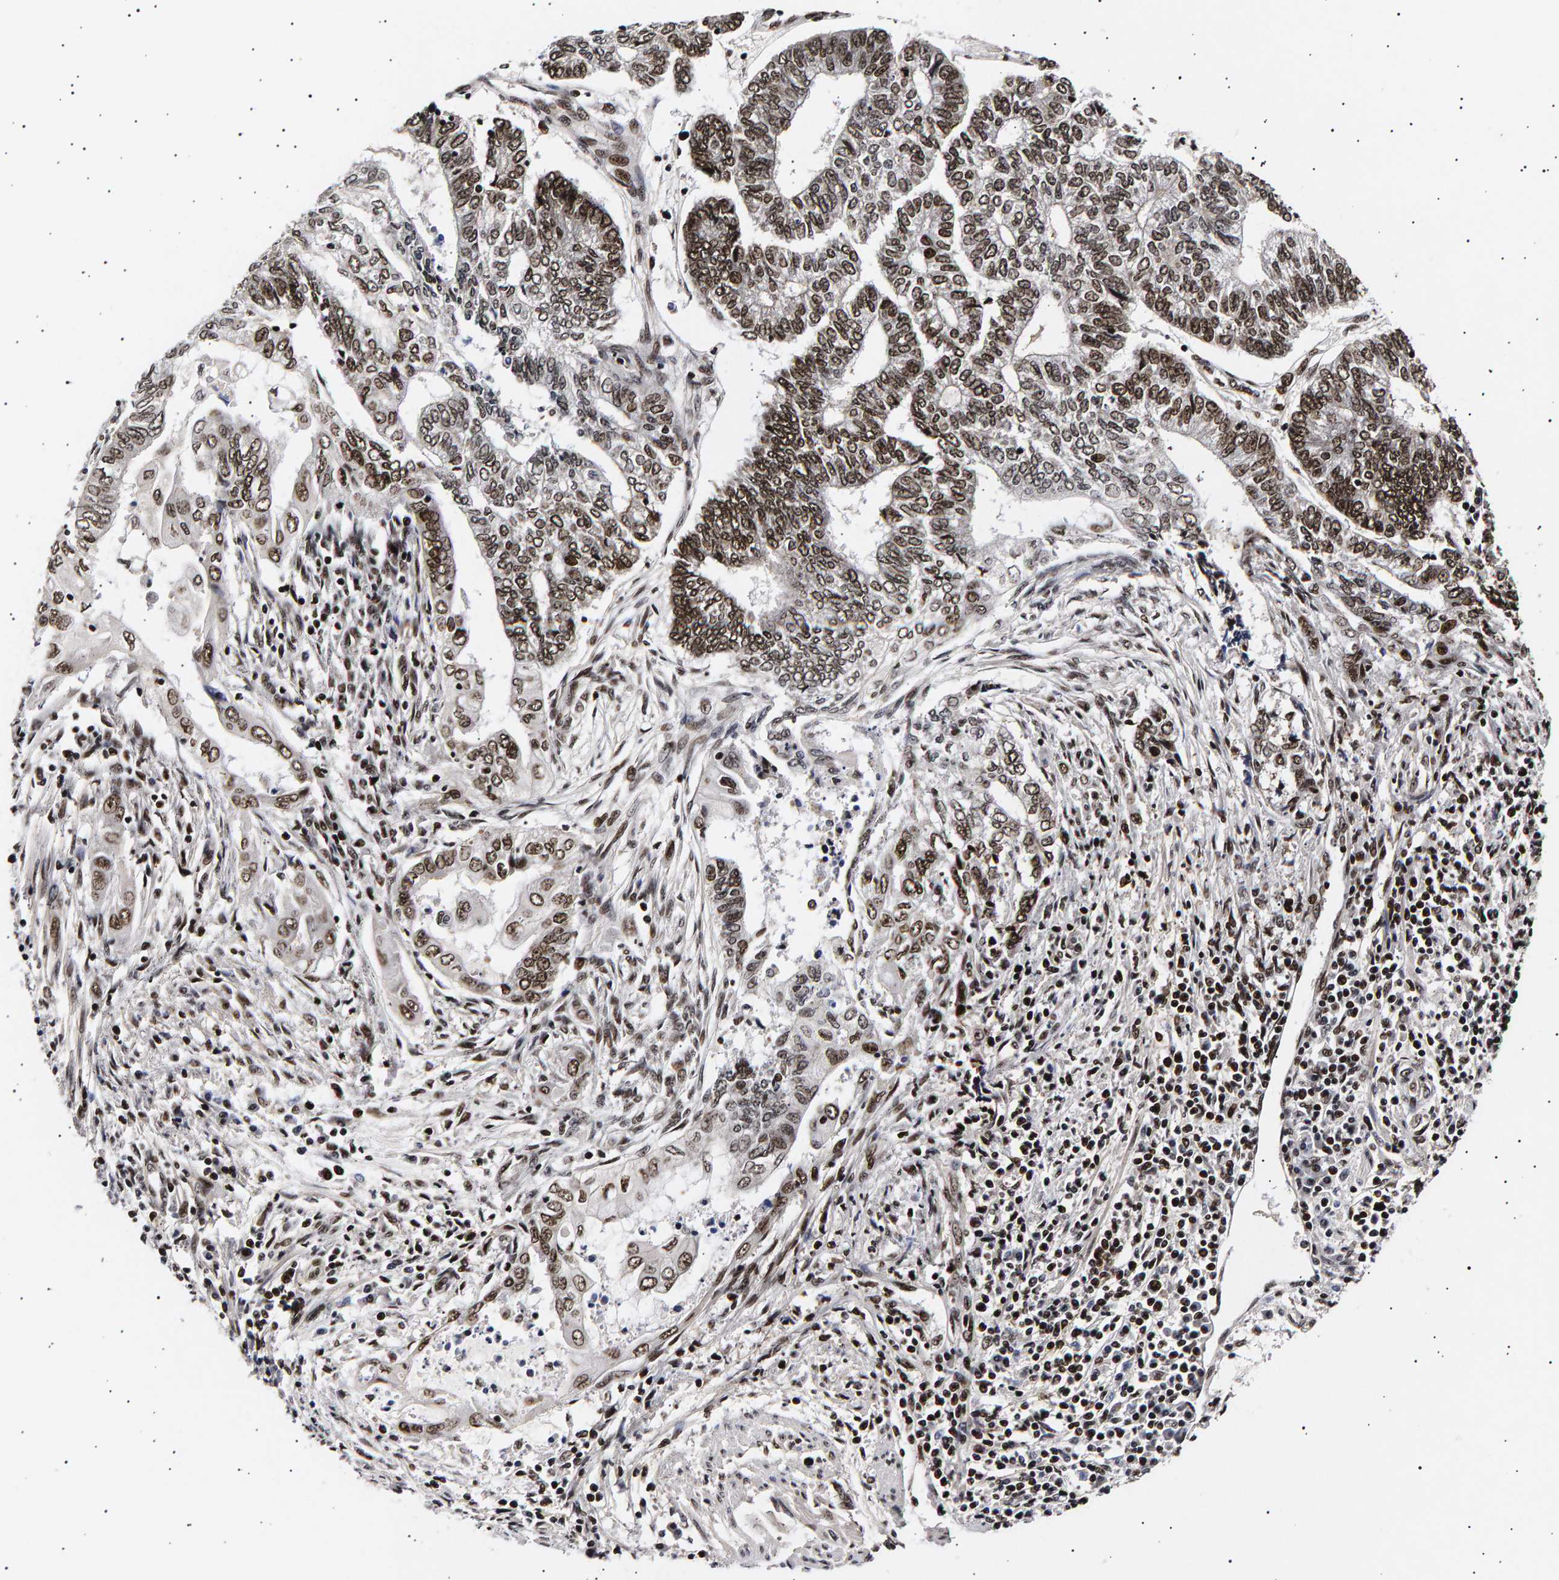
{"staining": {"intensity": "strong", "quantity": ">75%", "location": "nuclear"}, "tissue": "endometrial cancer", "cell_type": "Tumor cells", "image_type": "cancer", "snomed": [{"axis": "morphology", "description": "Adenocarcinoma, NOS"}, {"axis": "topography", "description": "Uterus"}, {"axis": "topography", "description": "Endometrium"}], "caption": "Immunohistochemistry (IHC) (DAB) staining of endometrial adenocarcinoma reveals strong nuclear protein staining in approximately >75% of tumor cells.", "gene": "ANKRD40", "patient": {"sex": "female", "age": 70}}